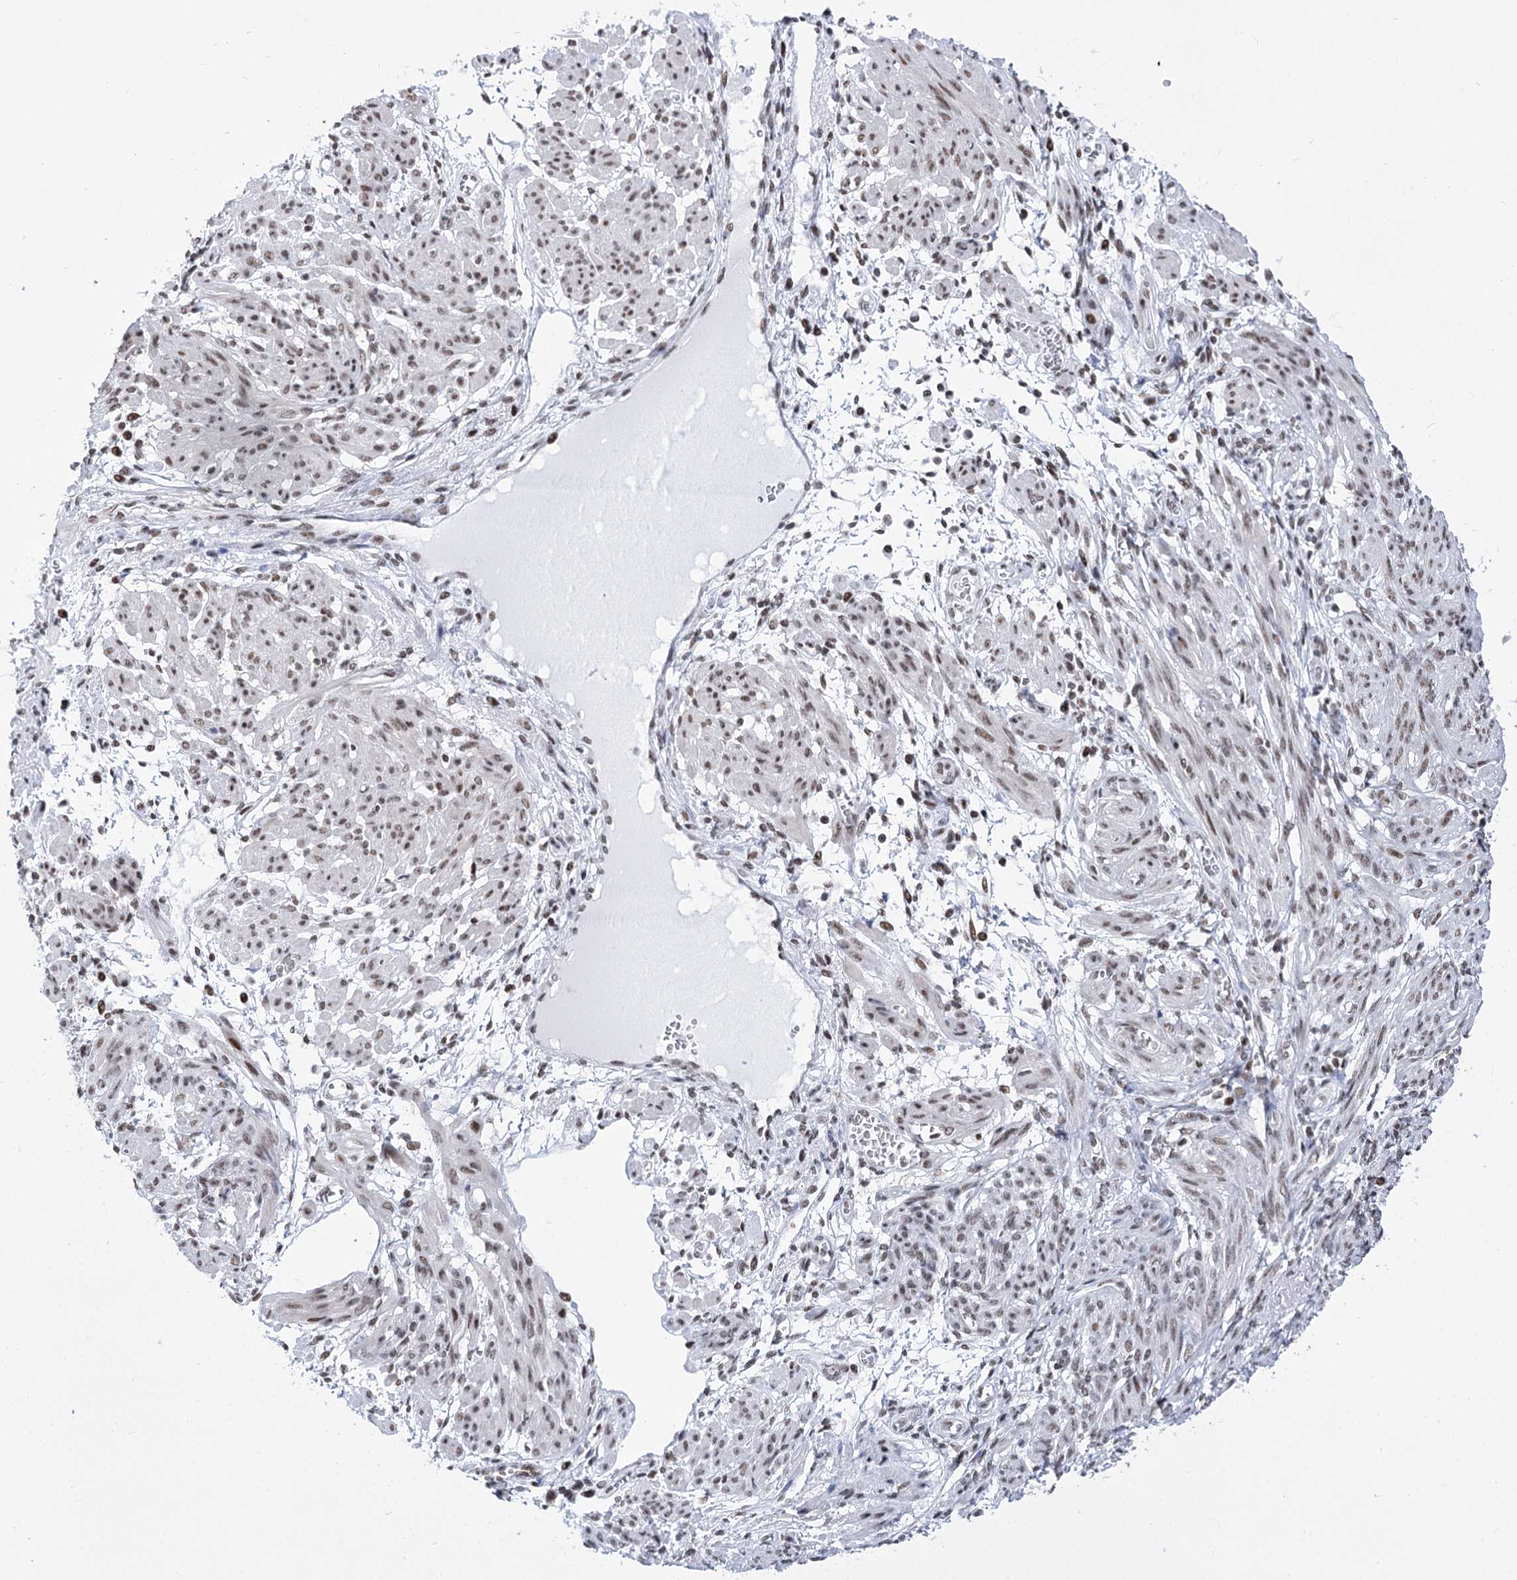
{"staining": {"intensity": "moderate", "quantity": ">75%", "location": "nuclear"}, "tissue": "smooth muscle", "cell_type": "Smooth muscle cells", "image_type": "normal", "snomed": [{"axis": "morphology", "description": "Normal tissue, NOS"}, {"axis": "topography", "description": "Smooth muscle"}], "caption": "There is medium levels of moderate nuclear staining in smooth muscle cells of normal smooth muscle, as demonstrated by immunohistochemical staining (brown color).", "gene": "POU4F3", "patient": {"sex": "female", "age": 39}}